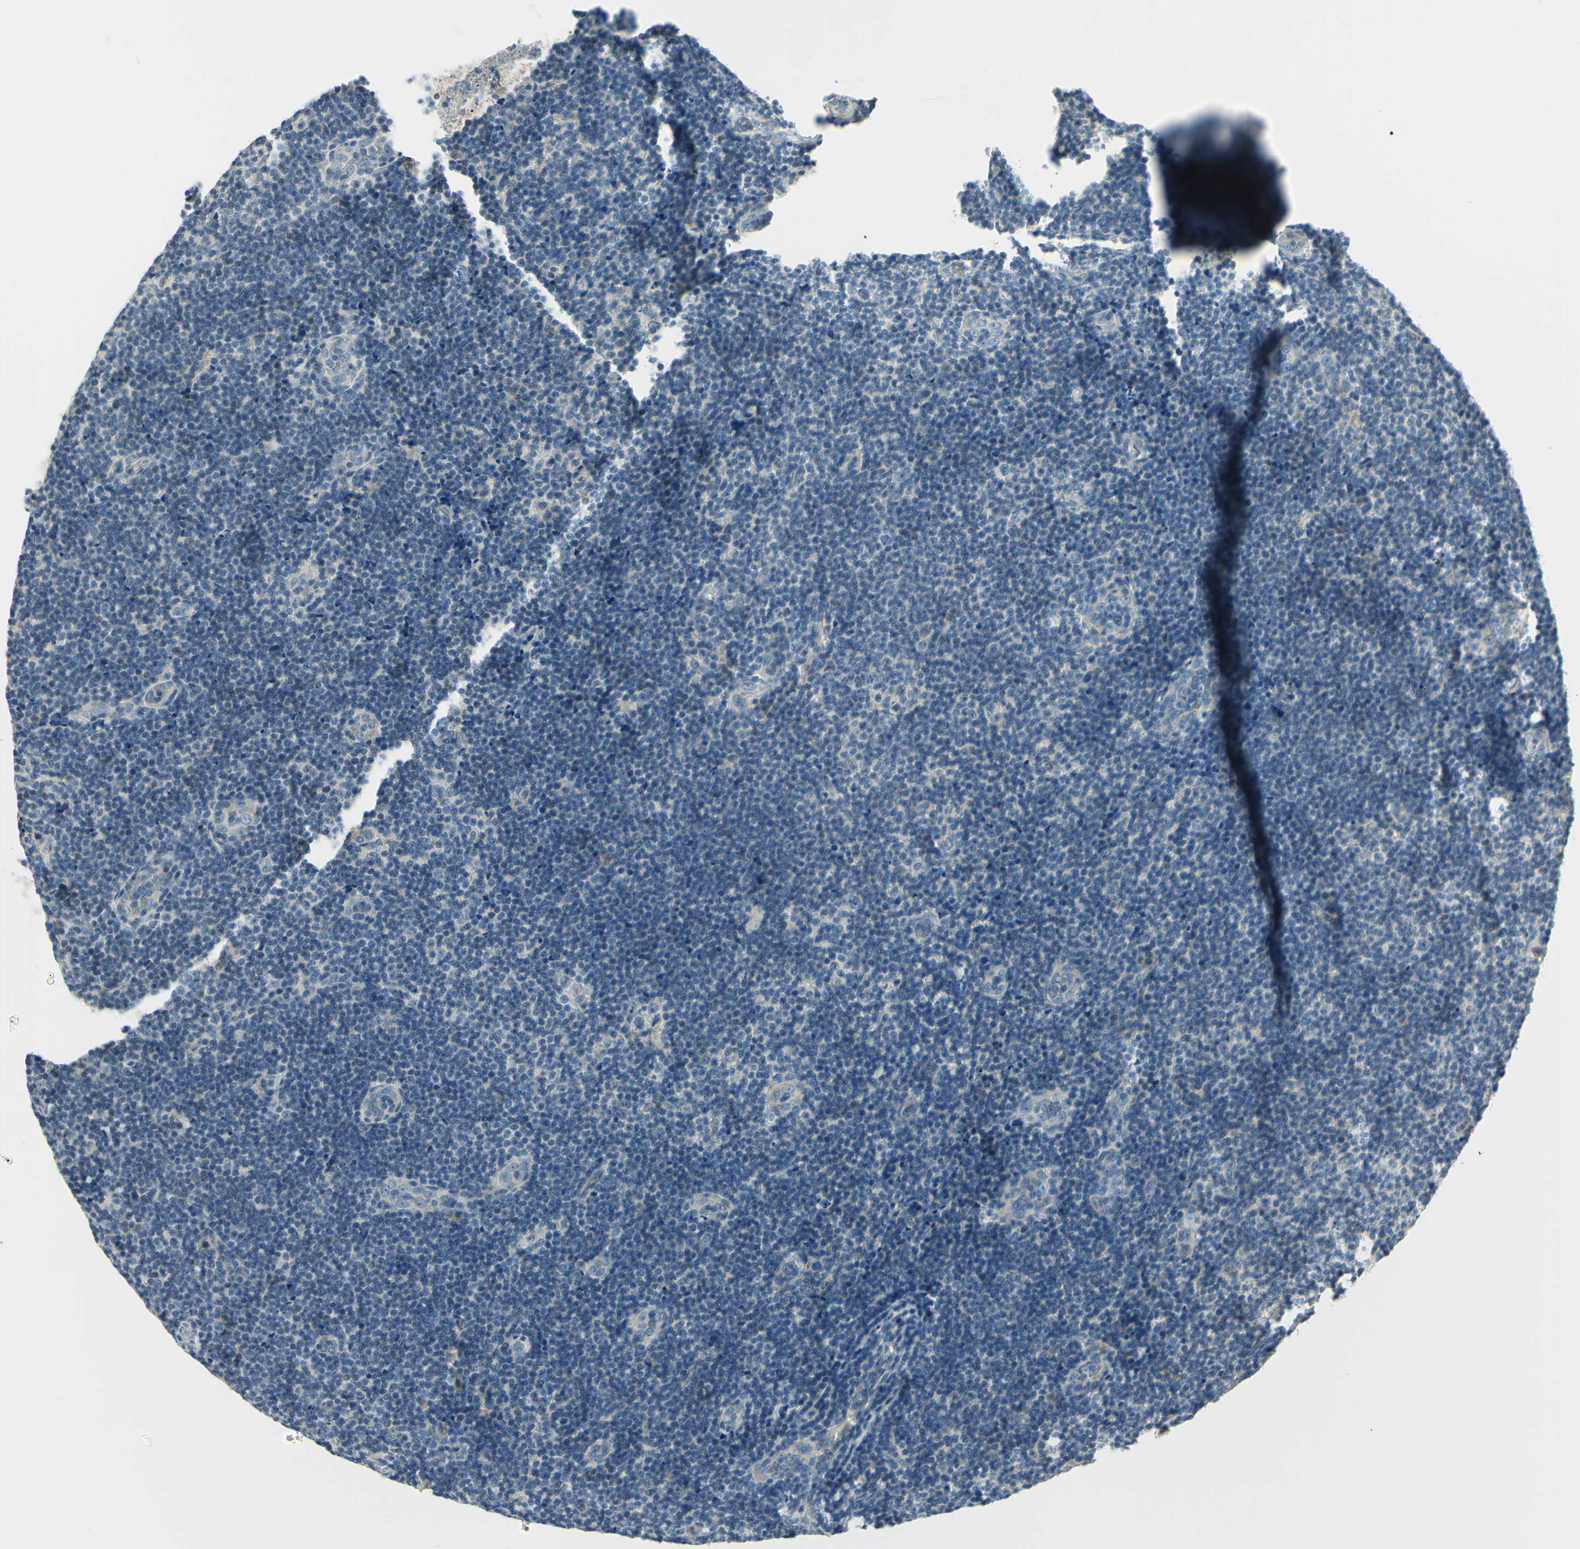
{"staining": {"intensity": "negative", "quantity": "none", "location": "none"}, "tissue": "lymphoma", "cell_type": "Tumor cells", "image_type": "cancer", "snomed": [{"axis": "morphology", "description": "Malignant lymphoma, non-Hodgkin's type, Low grade"}, {"axis": "topography", "description": "Lymph node"}], "caption": "Lymphoma was stained to show a protein in brown. There is no significant positivity in tumor cells. (DAB immunohistochemistry (IHC), high magnification).", "gene": "IGDCC4", "patient": {"sex": "male", "age": 83}}